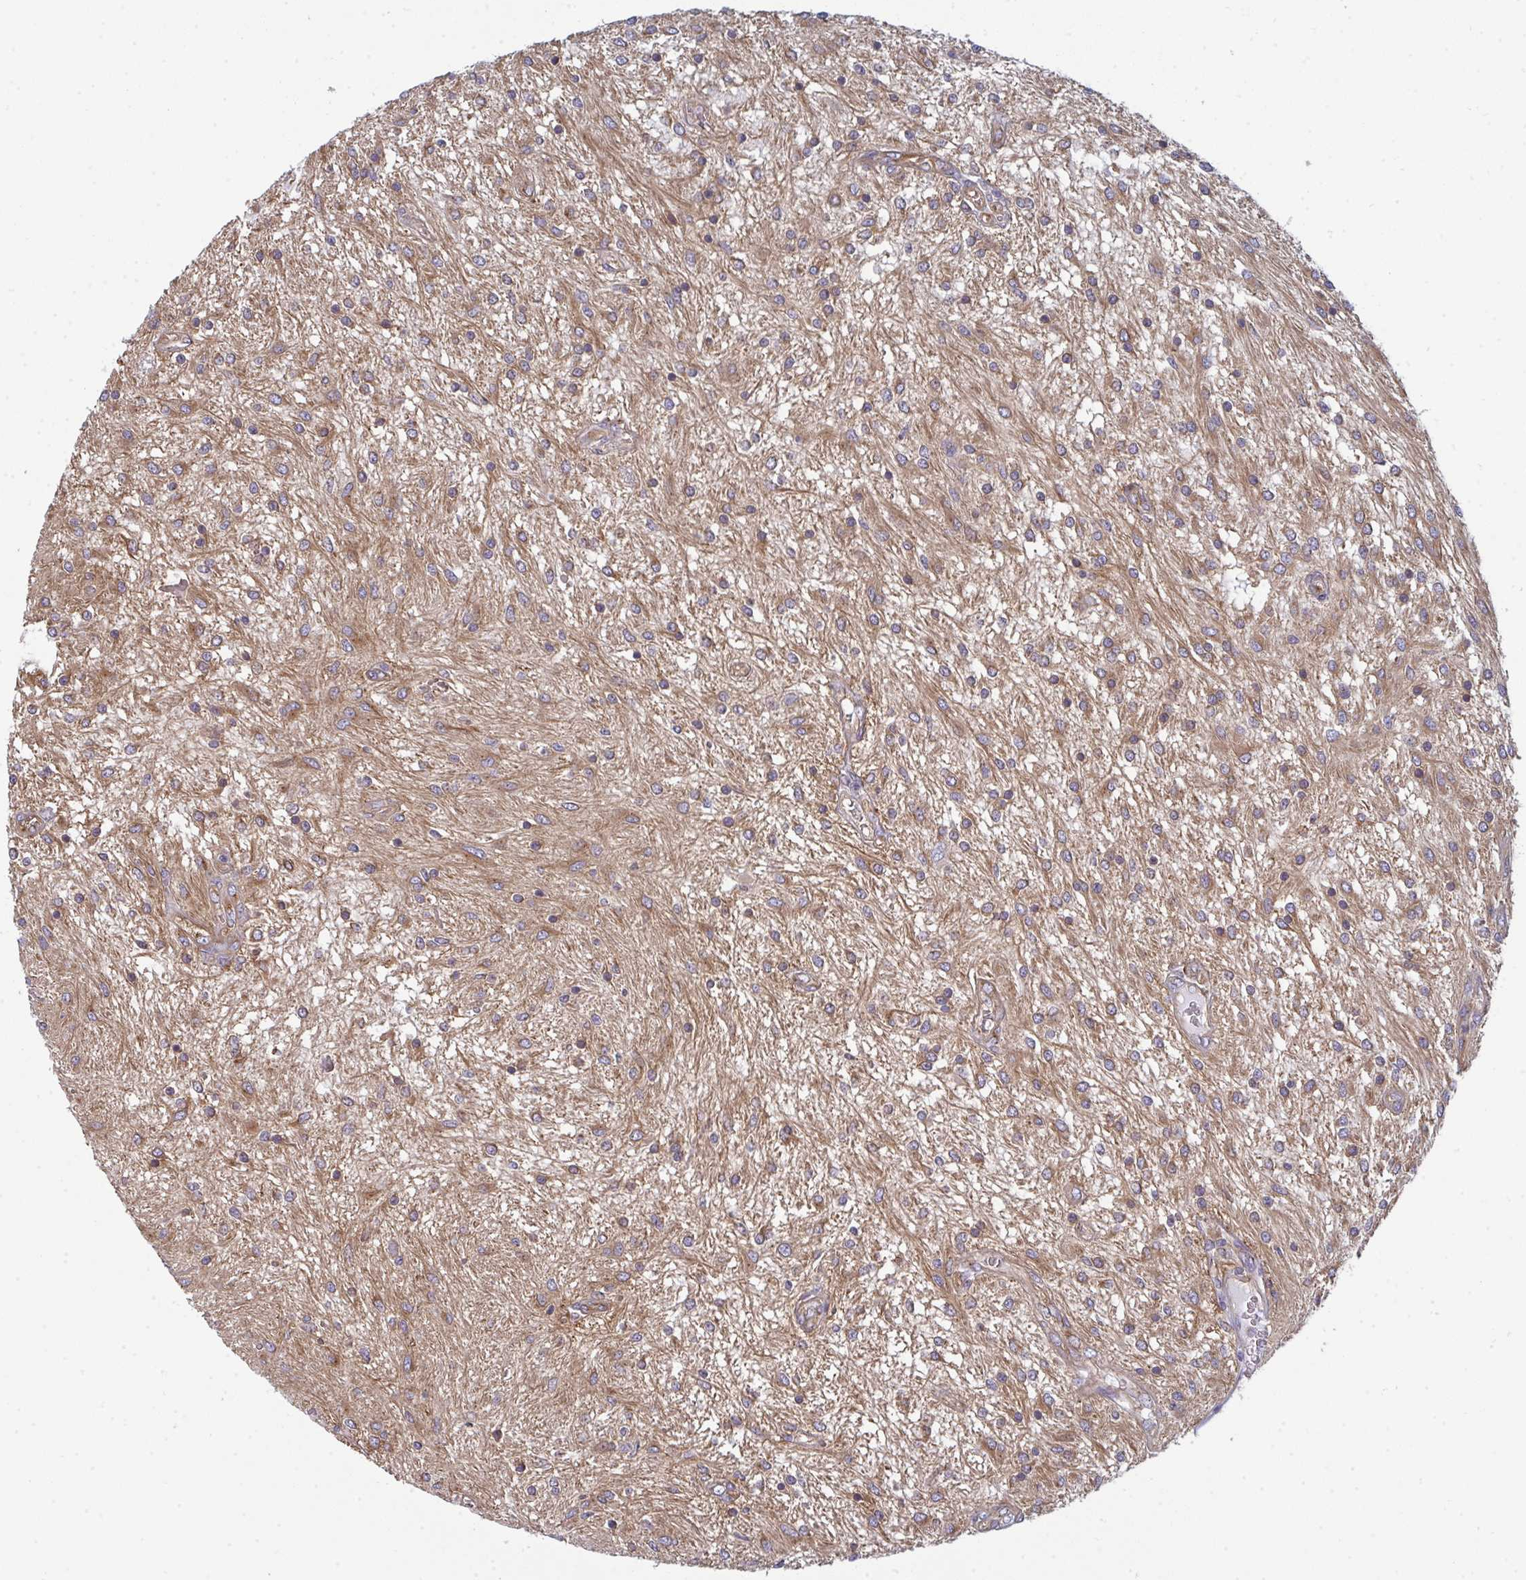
{"staining": {"intensity": "moderate", "quantity": ">75%", "location": "cytoplasmic/membranous"}, "tissue": "glioma", "cell_type": "Tumor cells", "image_type": "cancer", "snomed": [{"axis": "morphology", "description": "Glioma, malignant, Low grade"}, {"axis": "topography", "description": "Cerebellum"}], "caption": "This is an image of immunohistochemistry (IHC) staining of glioma, which shows moderate expression in the cytoplasmic/membranous of tumor cells.", "gene": "DYNC1I2", "patient": {"sex": "female", "age": 14}}